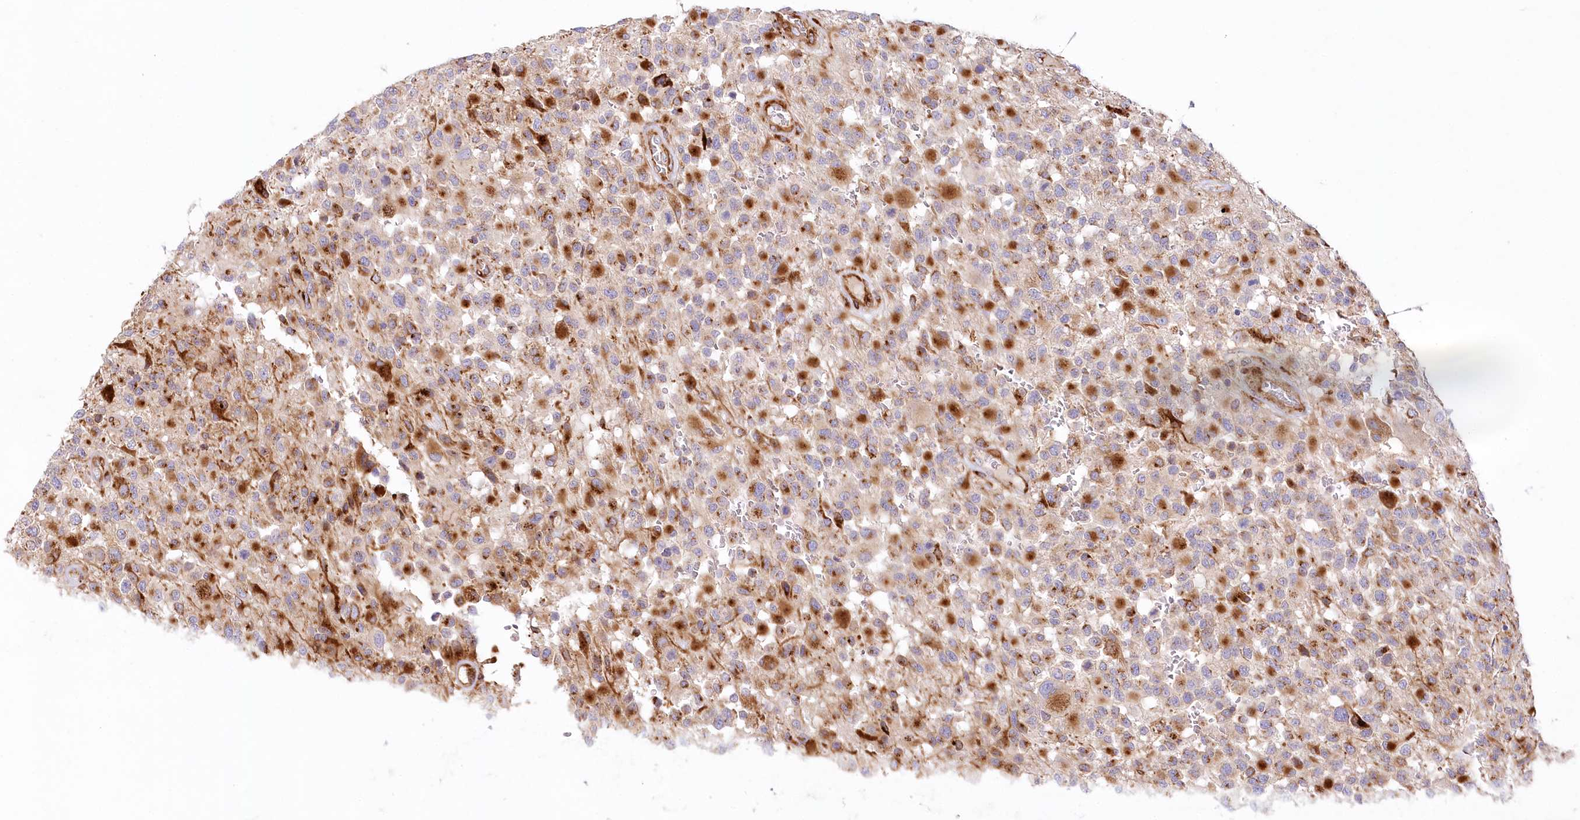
{"staining": {"intensity": "strong", "quantity": "25%-75%", "location": "cytoplasmic/membranous"}, "tissue": "glioma", "cell_type": "Tumor cells", "image_type": "cancer", "snomed": [{"axis": "morphology", "description": "Glioma, malignant, High grade"}, {"axis": "morphology", "description": "Glioblastoma, NOS"}, {"axis": "topography", "description": "Brain"}], "caption": "Protein analysis of glioma tissue demonstrates strong cytoplasmic/membranous expression in approximately 25%-75% of tumor cells. (Brightfield microscopy of DAB IHC at high magnification).", "gene": "ABRAXAS2", "patient": {"sex": "male", "age": 60}}